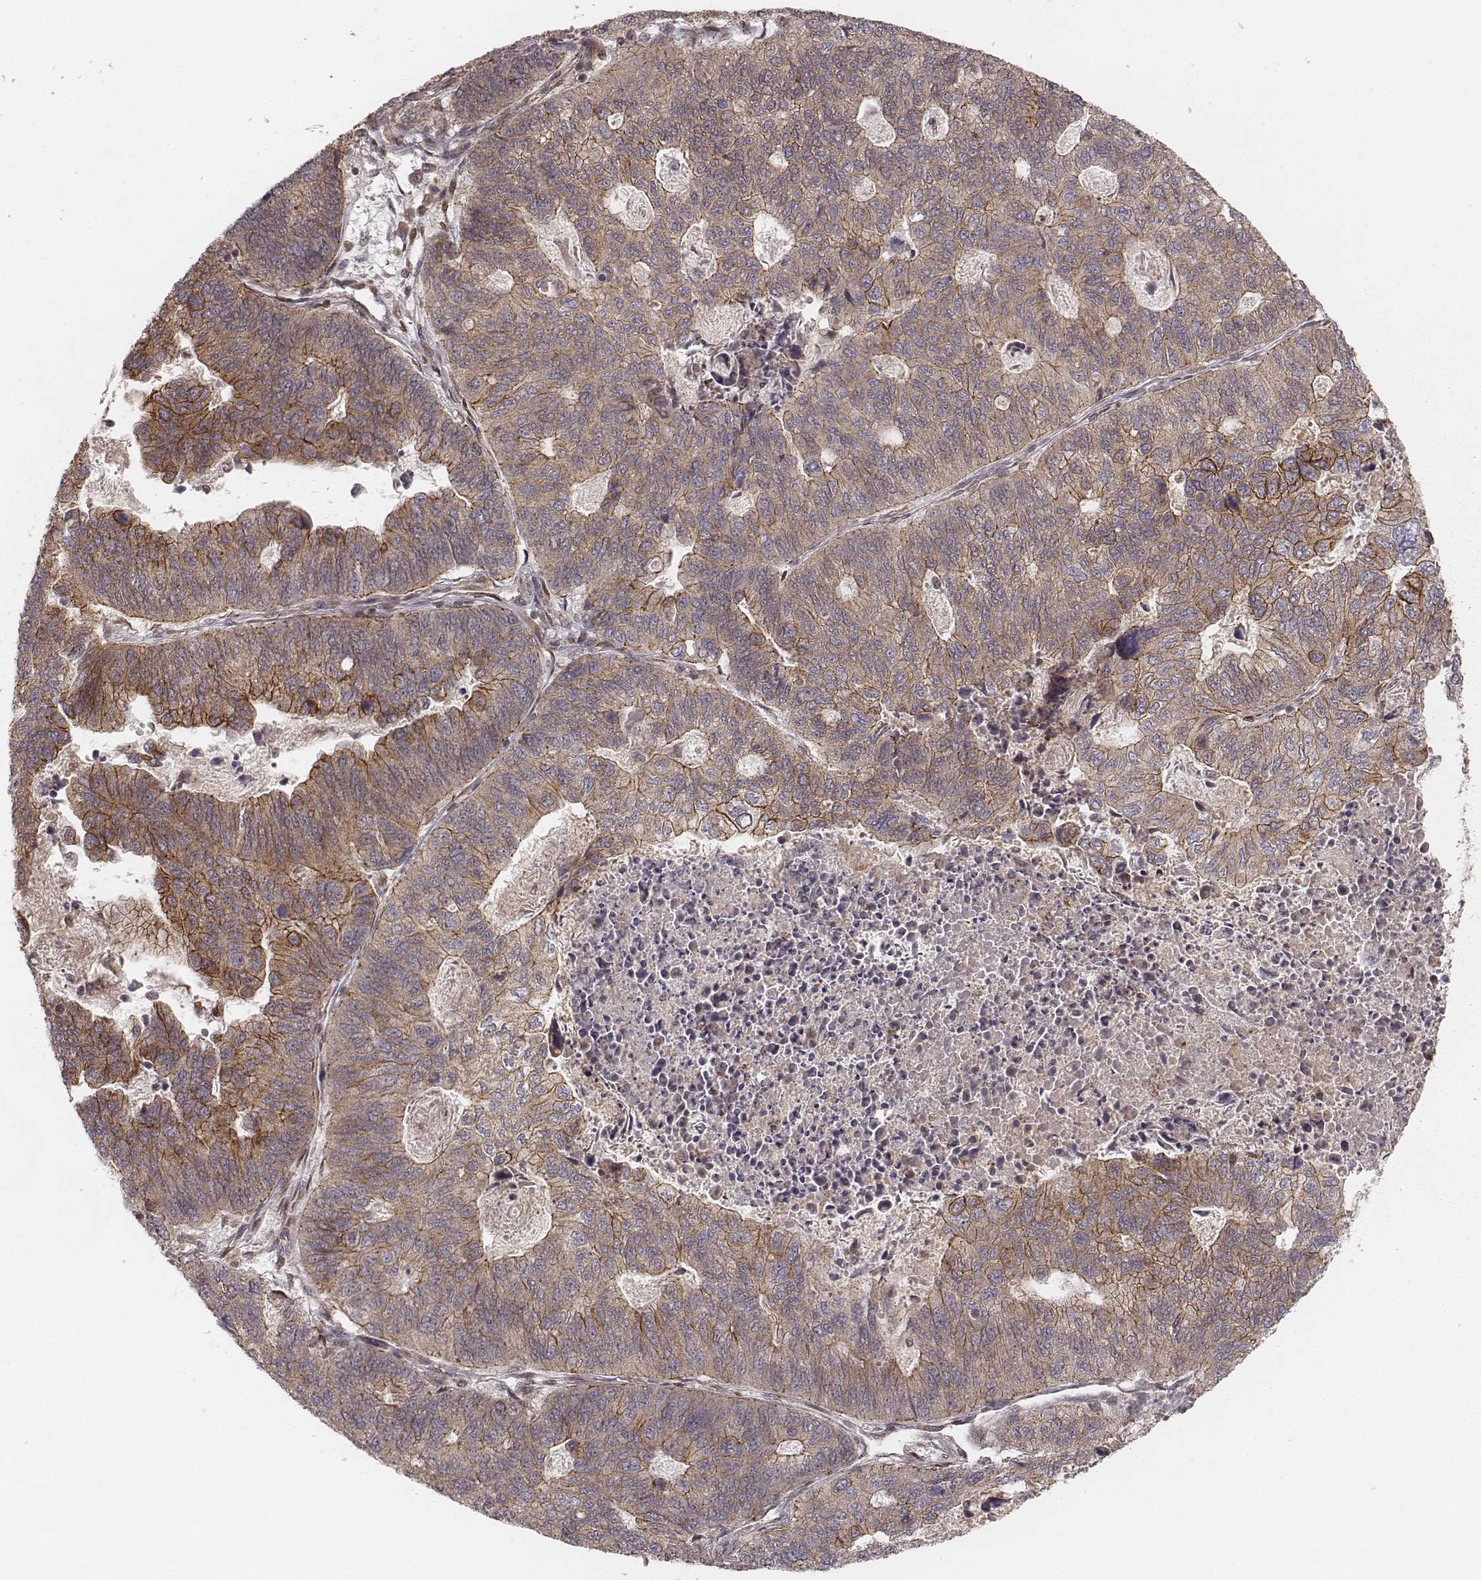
{"staining": {"intensity": "strong", "quantity": ">75%", "location": "cytoplasmic/membranous"}, "tissue": "stomach cancer", "cell_type": "Tumor cells", "image_type": "cancer", "snomed": [{"axis": "morphology", "description": "Adenocarcinoma, NOS"}, {"axis": "topography", "description": "Stomach, upper"}], "caption": "Human stomach adenocarcinoma stained for a protein (brown) exhibits strong cytoplasmic/membranous positive staining in about >75% of tumor cells.", "gene": "MYO19", "patient": {"sex": "female", "age": 67}}